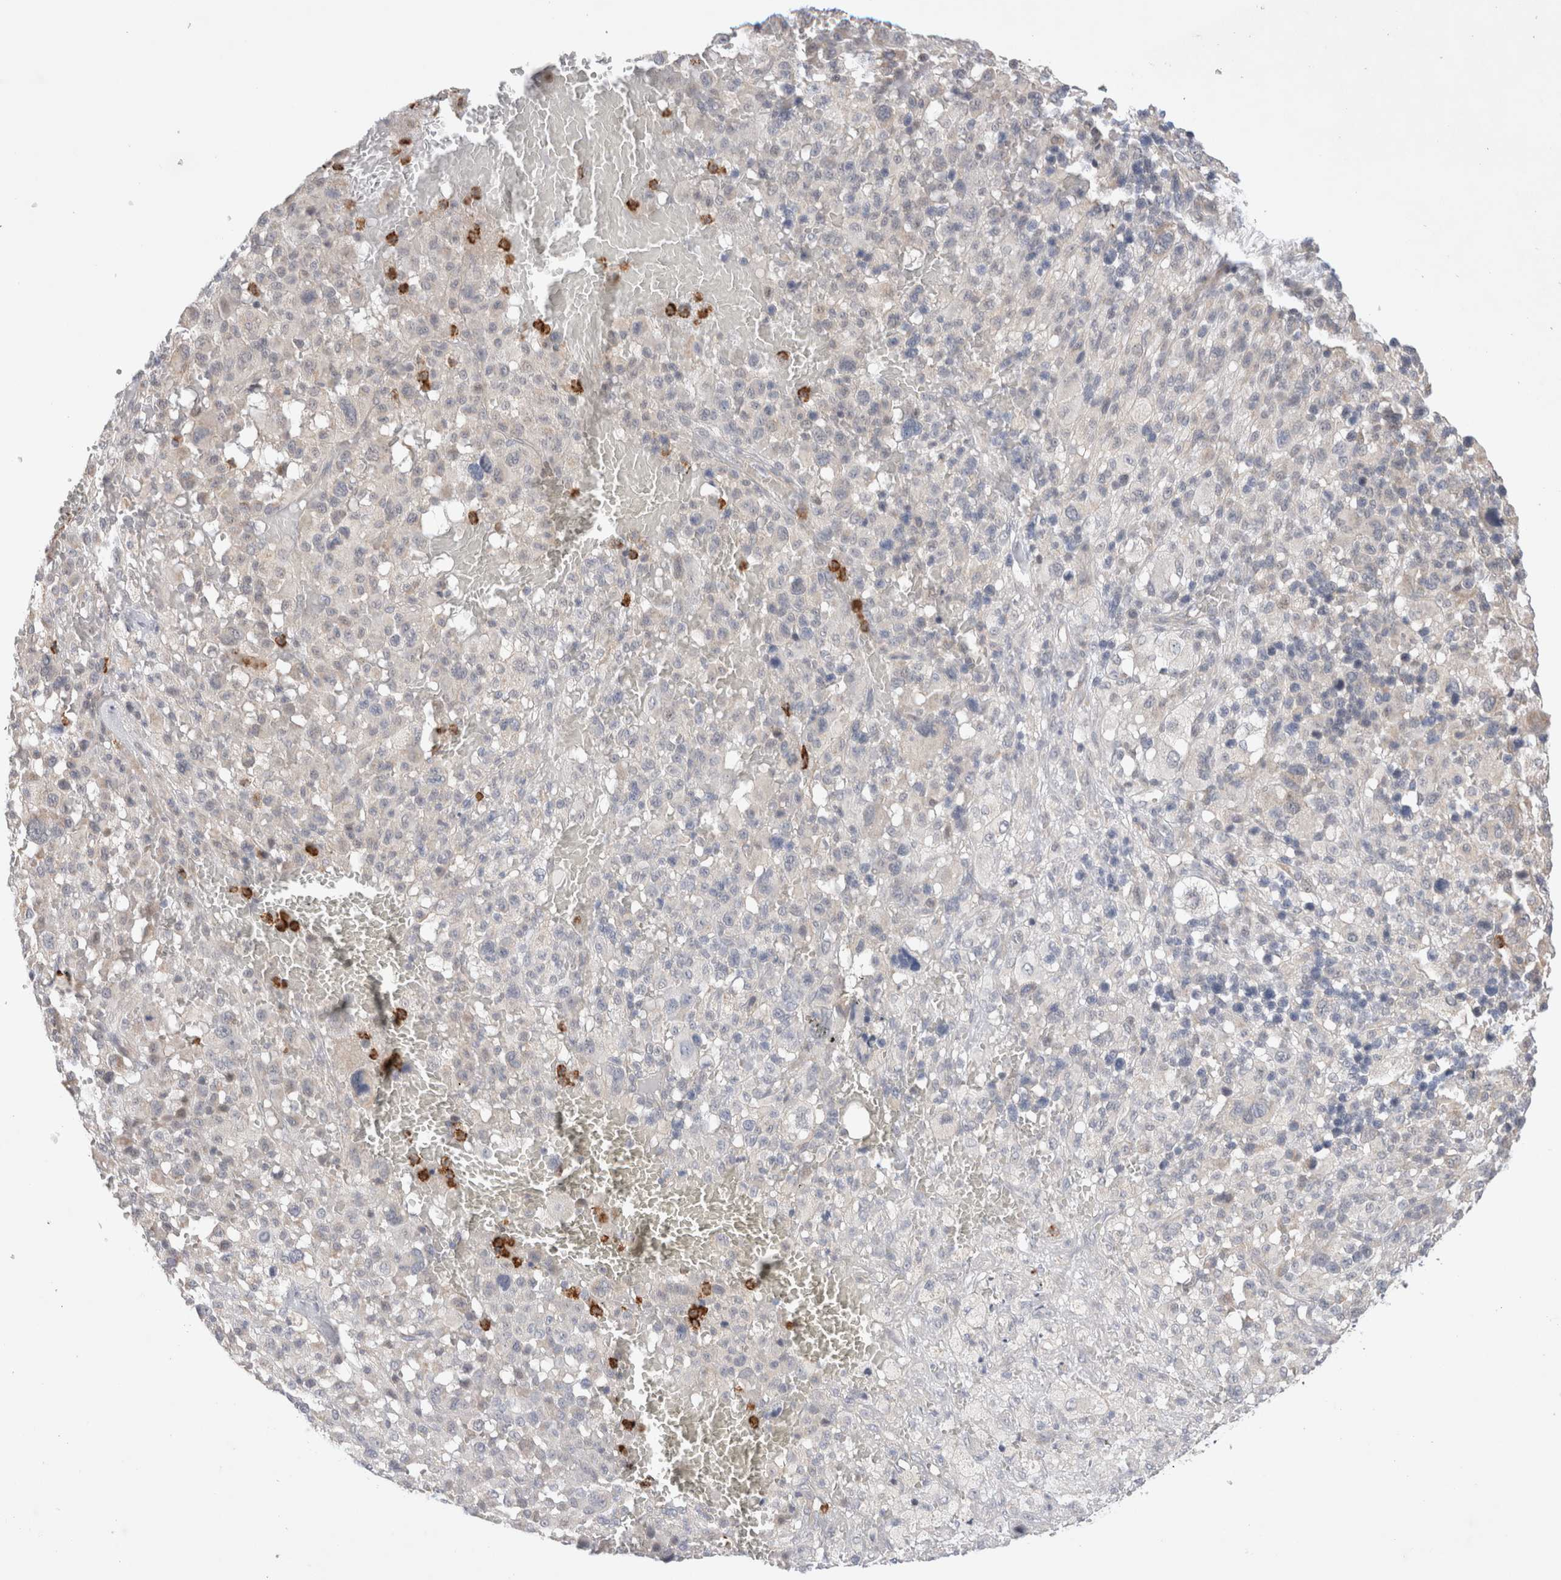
{"staining": {"intensity": "negative", "quantity": "none", "location": "none"}, "tissue": "melanoma", "cell_type": "Tumor cells", "image_type": "cancer", "snomed": [{"axis": "morphology", "description": "Malignant melanoma, Metastatic site"}, {"axis": "topography", "description": "Skin"}], "caption": "This is an immunohistochemistry histopathology image of malignant melanoma (metastatic site). There is no expression in tumor cells.", "gene": "GSDMB", "patient": {"sex": "female", "age": 74}}